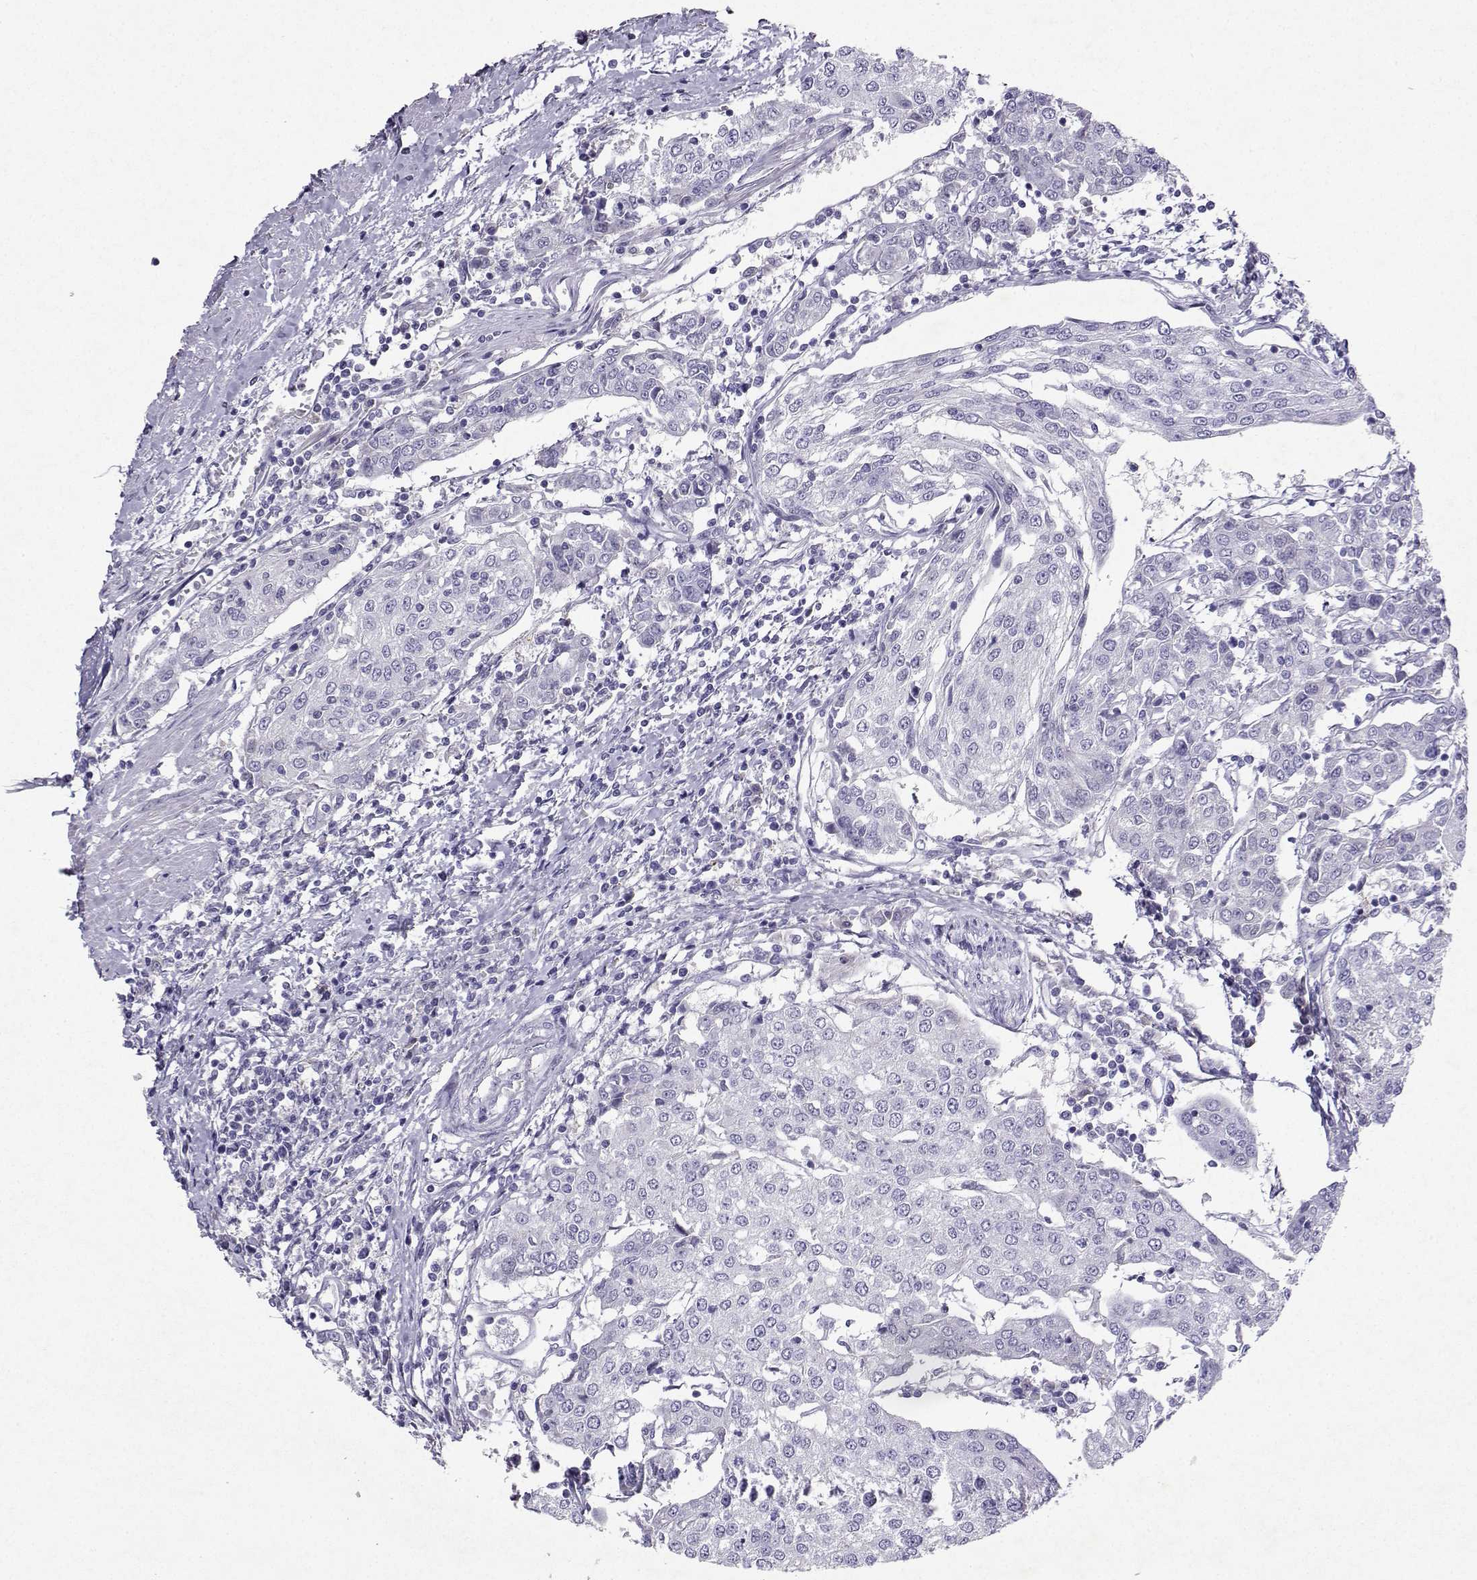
{"staining": {"intensity": "negative", "quantity": "none", "location": "none"}, "tissue": "urothelial cancer", "cell_type": "Tumor cells", "image_type": "cancer", "snomed": [{"axis": "morphology", "description": "Urothelial carcinoma, High grade"}, {"axis": "topography", "description": "Urinary bladder"}], "caption": "High-grade urothelial carcinoma stained for a protein using IHC displays no staining tumor cells.", "gene": "GRIK4", "patient": {"sex": "female", "age": 85}}